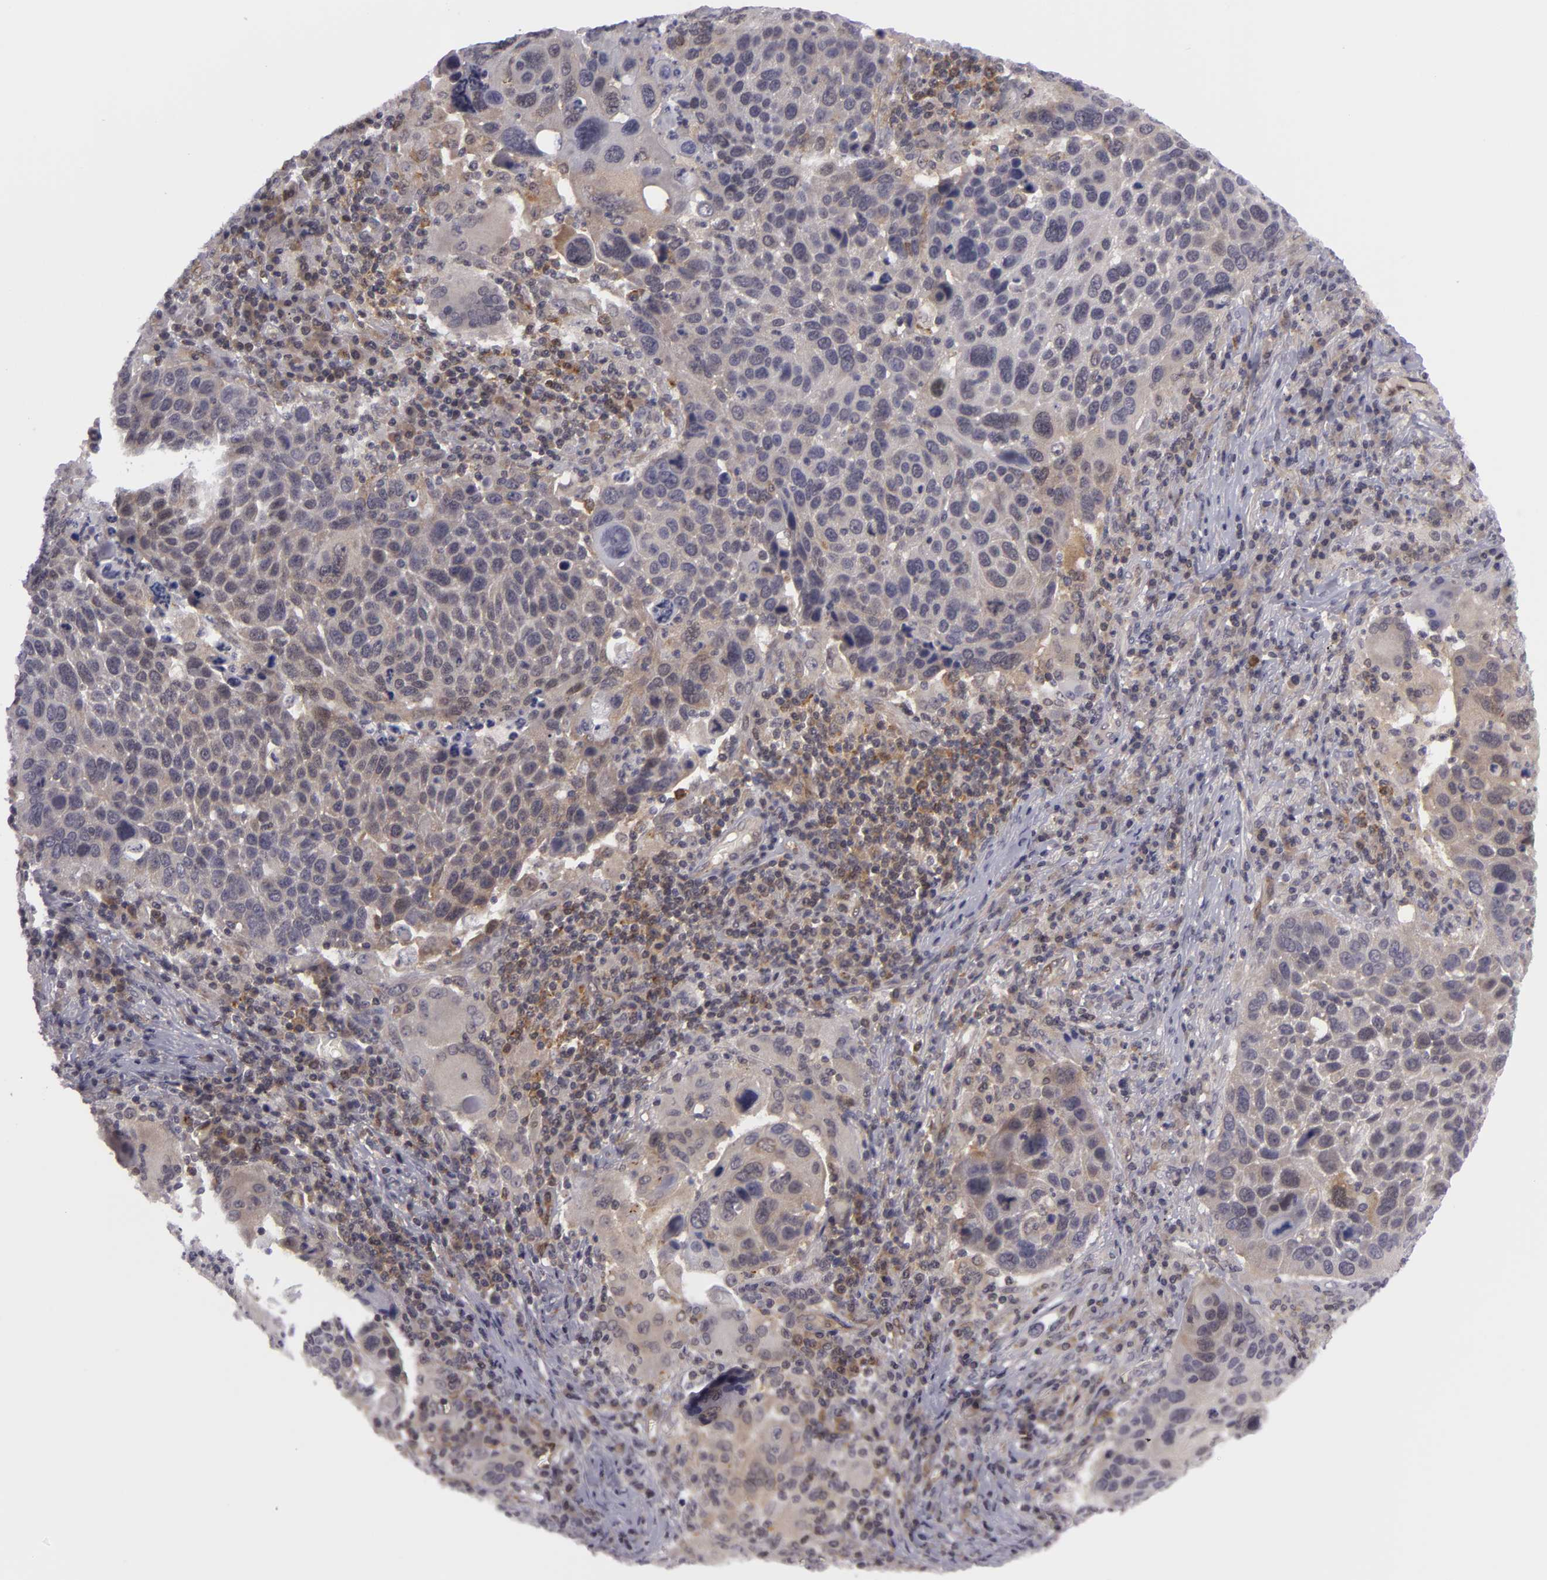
{"staining": {"intensity": "weak", "quantity": "25%-75%", "location": "cytoplasmic/membranous"}, "tissue": "lung cancer", "cell_type": "Tumor cells", "image_type": "cancer", "snomed": [{"axis": "morphology", "description": "Squamous cell carcinoma, NOS"}, {"axis": "topography", "description": "Lung"}], "caption": "This image displays IHC staining of human lung cancer (squamous cell carcinoma), with low weak cytoplasmic/membranous staining in approximately 25%-75% of tumor cells.", "gene": "BCL10", "patient": {"sex": "male", "age": 68}}